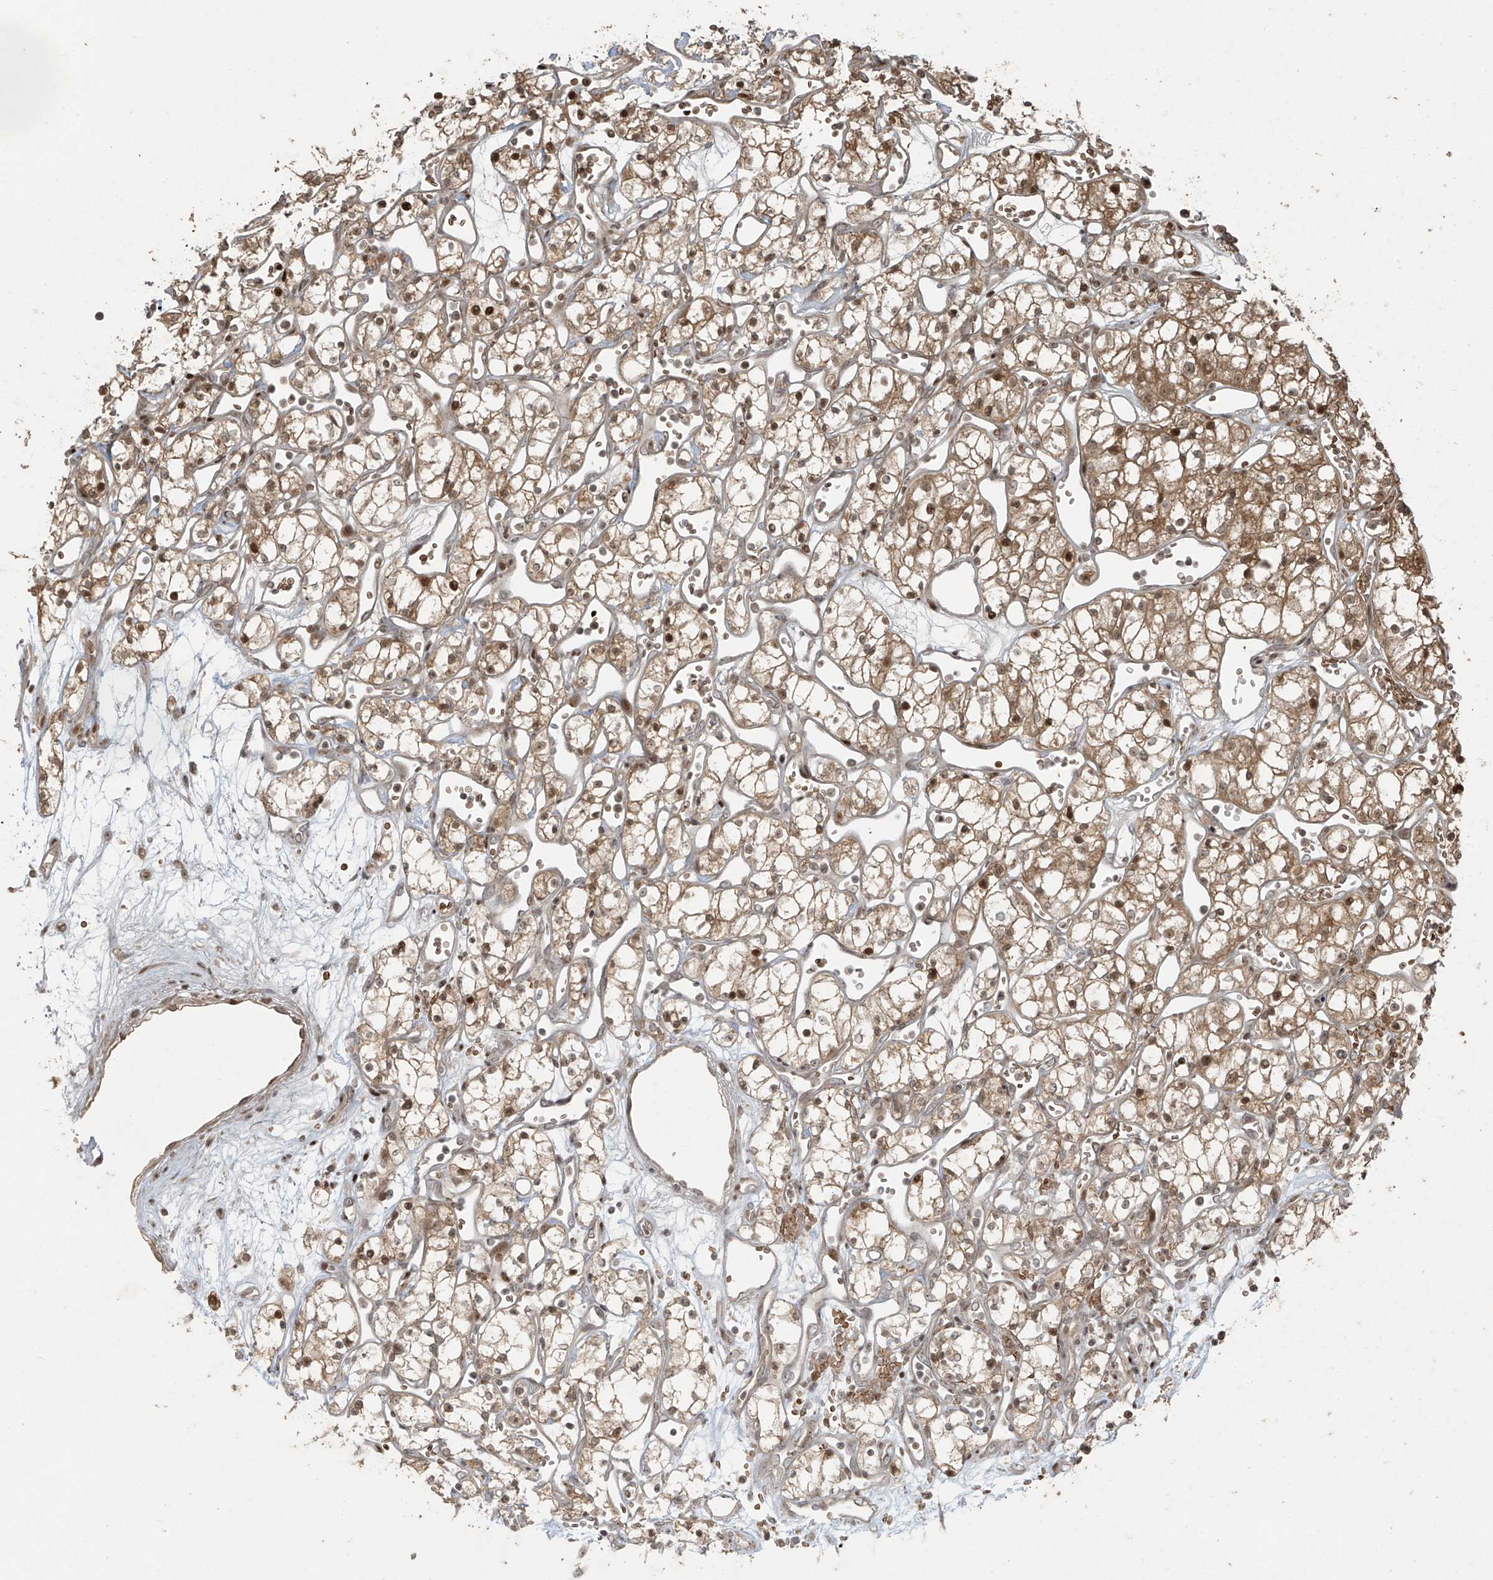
{"staining": {"intensity": "moderate", "quantity": ">75%", "location": "cytoplasmic/membranous,nuclear"}, "tissue": "renal cancer", "cell_type": "Tumor cells", "image_type": "cancer", "snomed": [{"axis": "morphology", "description": "Adenocarcinoma, NOS"}, {"axis": "topography", "description": "Kidney"}], "caption": "Immunohistochemistry (IHC) histopathology image of neoplastic tissue: renal cancer stained using immunohistochemistry reveals medium levels of moderate protein expression localized specifically in the cytoplasmic/membranous and nuclear of tumor cells, appearing as a cytoplasmic/membranous and nuclear brown color.", "gene": "TTC22", "patient": {"sex": "male", "age": 59}}